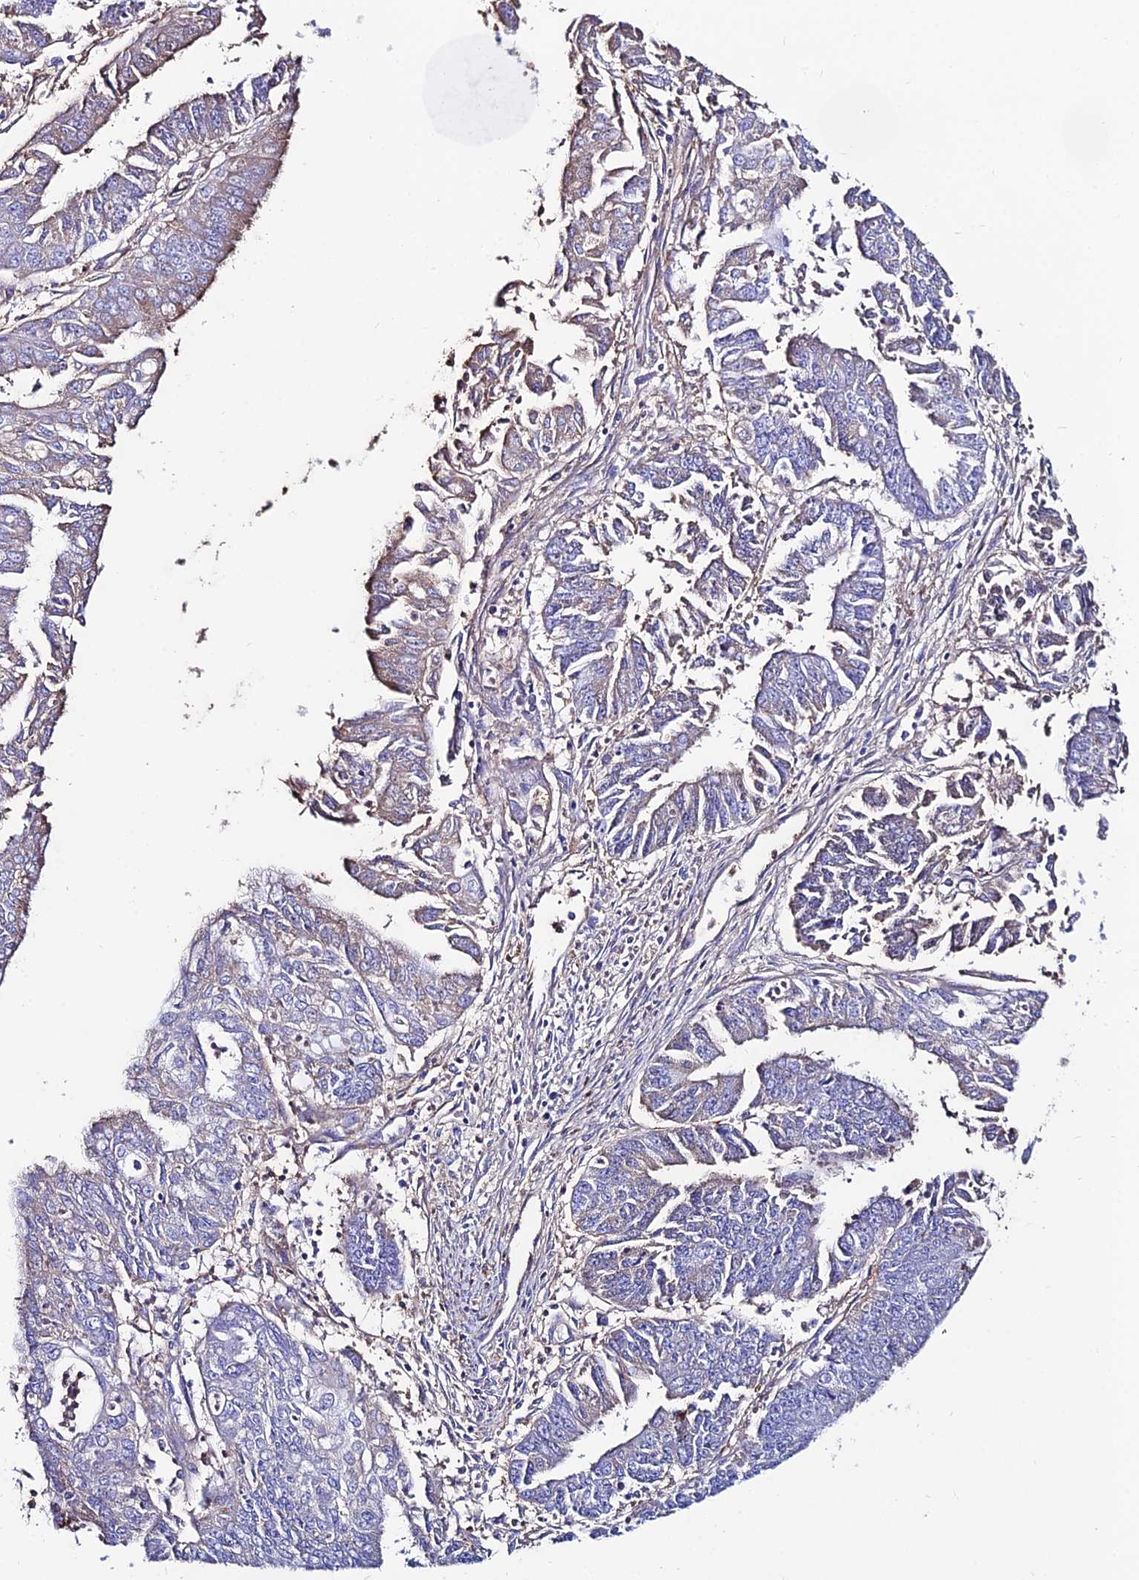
{"staining": {"intensity": "weak", "quantity": "<25%", "location": "cytoplasmic/membranous"}, "tissue": "endometrial cancer", "cell_type": "Tumor cells", "image_type": "cancer", "snomed": [{"axis": "morphology", "description": "Adenocarcinoma, NOS"}, {"axis": "topography", "description": "Endometrium"}], "caption": "The histopathology image demonstrates no staining of tumor cells in adenocarcinoma (endometrial).", "gene": "SLC25A16", "patient": {"sex": "female", "age": 73}}